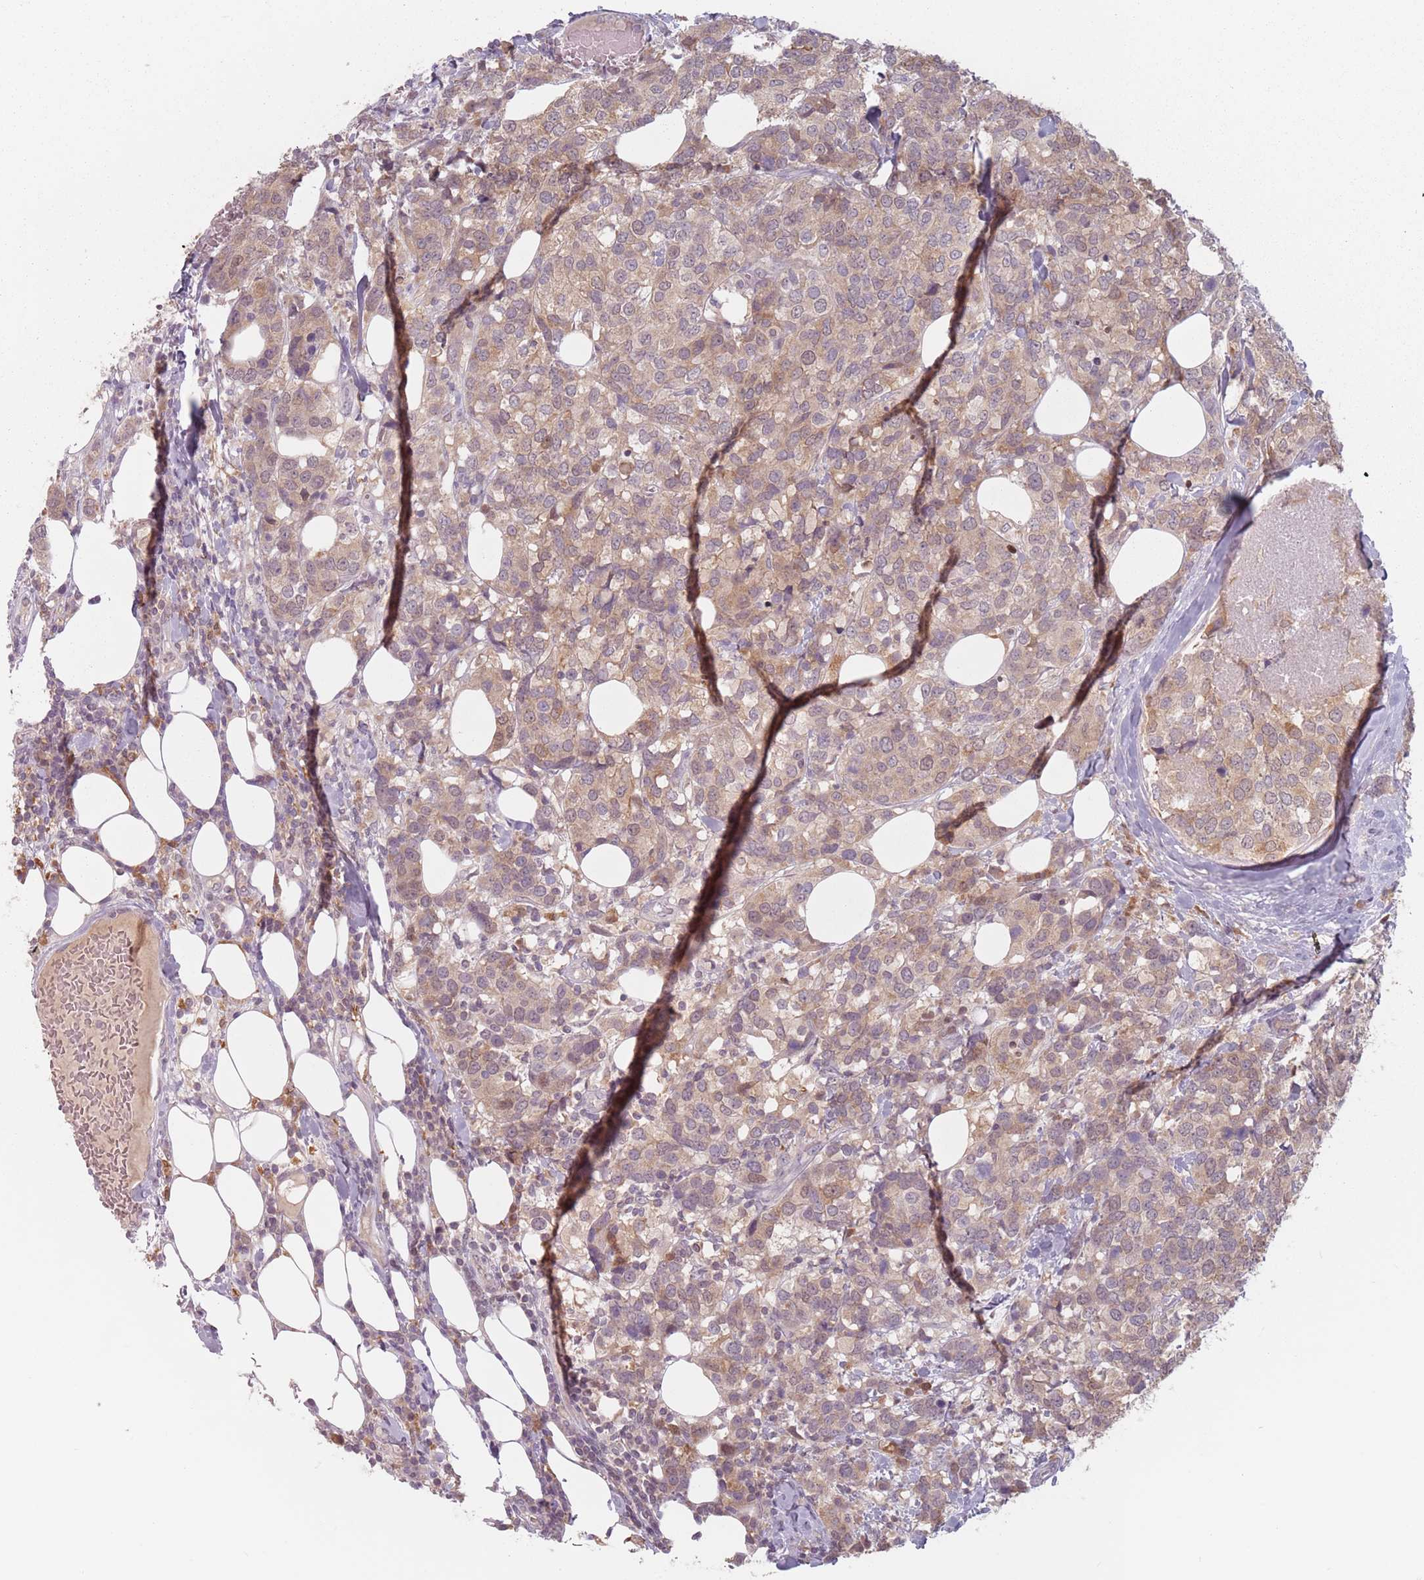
{"staining": {"intensity": "moderate", "quantity": "25%-75%", "location": "cytoplasmic/membranous,nuclear"}, "tissue": "breast cancer", "cell_type": "Tumor cells", "image_type": "cancer", "snomed": [{"axis": "morphology", "description": "Lobular carcinoma"}, {"axis": "topography", "description": "Breast"}], "caption": "IHC of breast cancer (lobular carcinoma) shows medium levels of moderate cytoplasmic/membranous and nuclear expression in approximately 25%-75% of tumor cells.", "gene": "NAXE", "patient": {"sex": "female", "age": 59}}